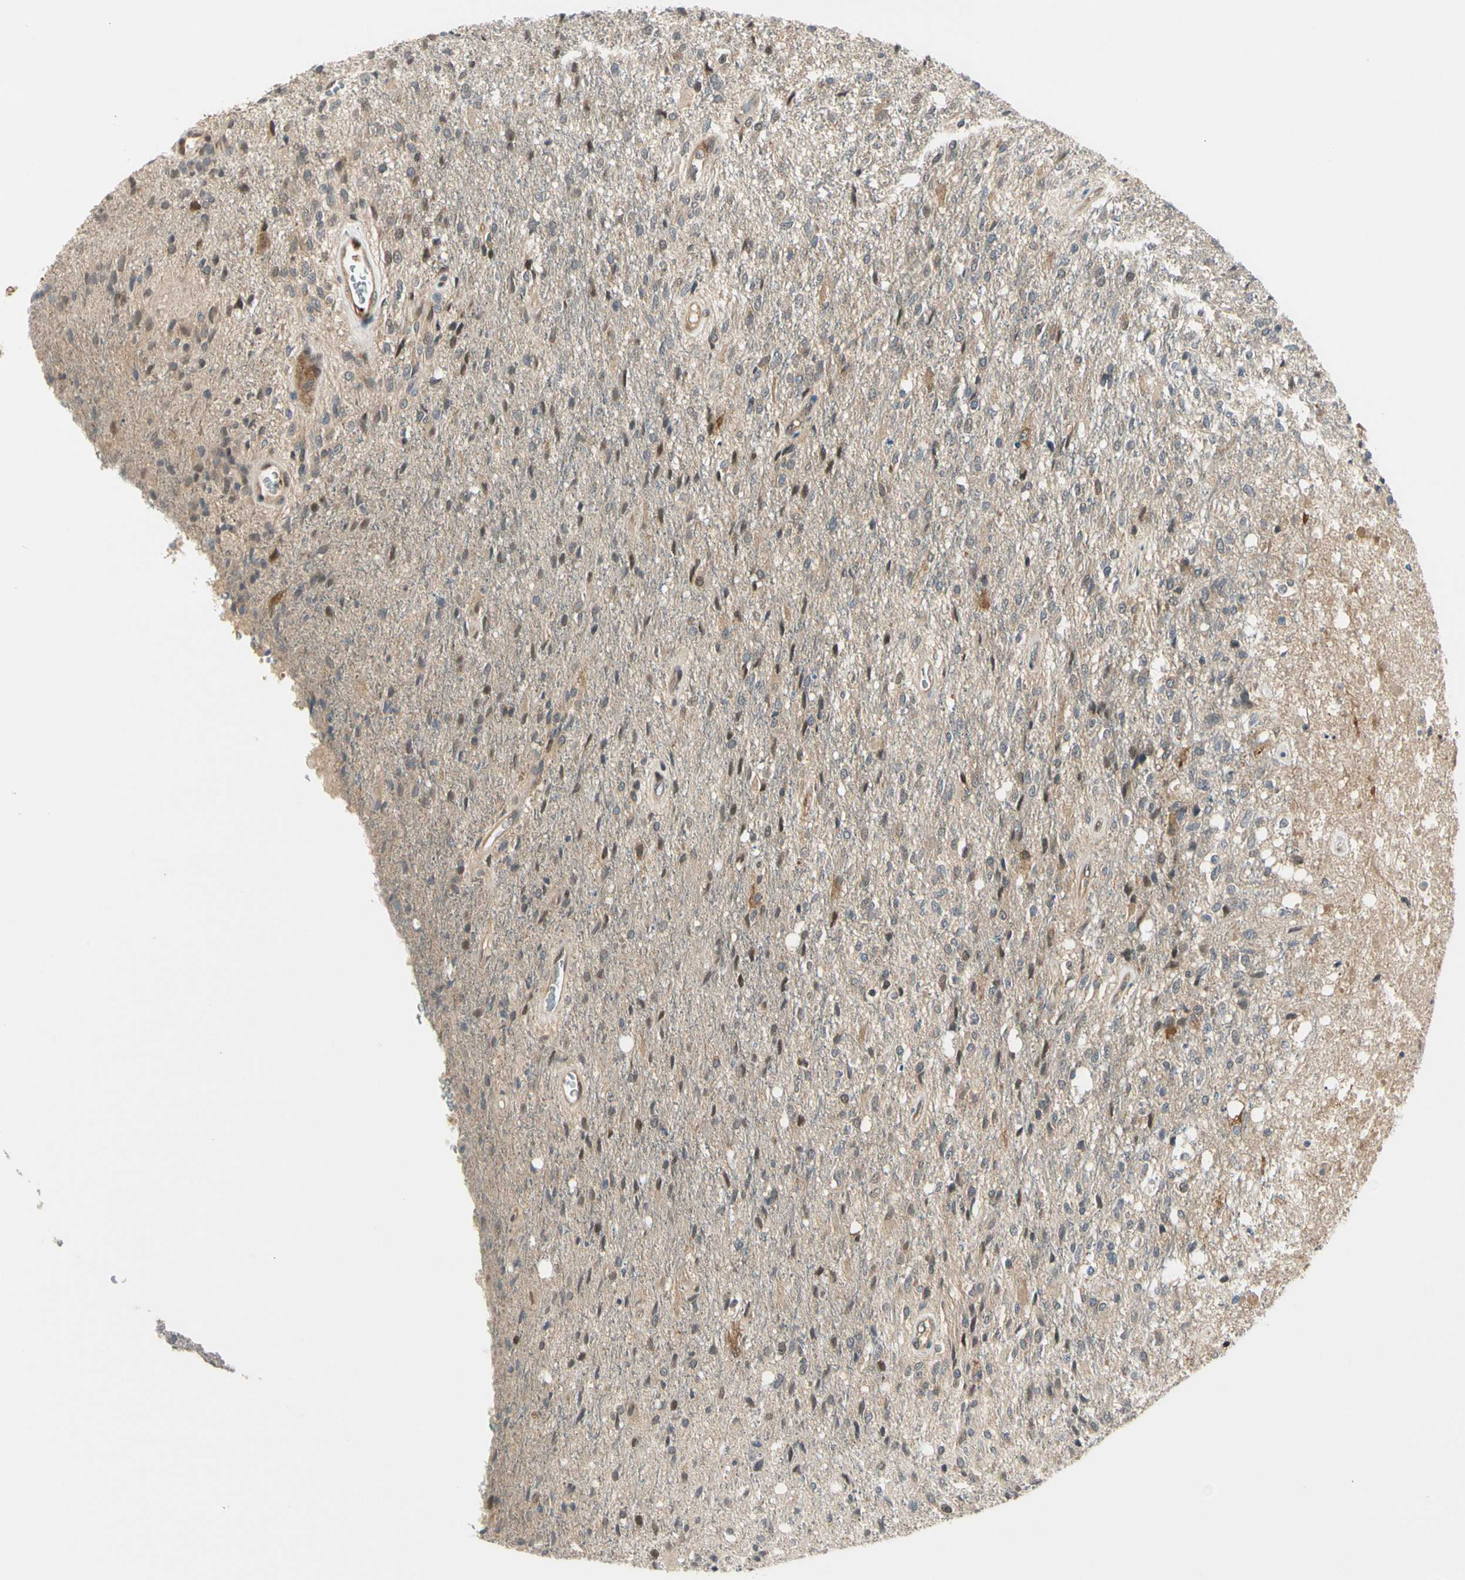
{"staining": {"intensity": "weak", "quantity": ">75%", "location": "cytoplasmic/membranous"}, "tissue": "glioma", "cell_type": "Tumor cells", "image_type": "cancer", "snomed": [{"axis": "morphology", "description": "Normal tissue, NOS"}, {"axis": "morphology", "description": "Glioma, malignant, High grade"}, {"axis": "topography", "description": "Cerebral cortex"}], "caption": "About >75% of tumor cells in human high-grade glioma (malignant) display weak cytoplasmic/membranous protein staining as visualized by brown immunohistochemical staining.", "gene": "RASGRF1", "patient": {"sex": "male", "age": 77}}